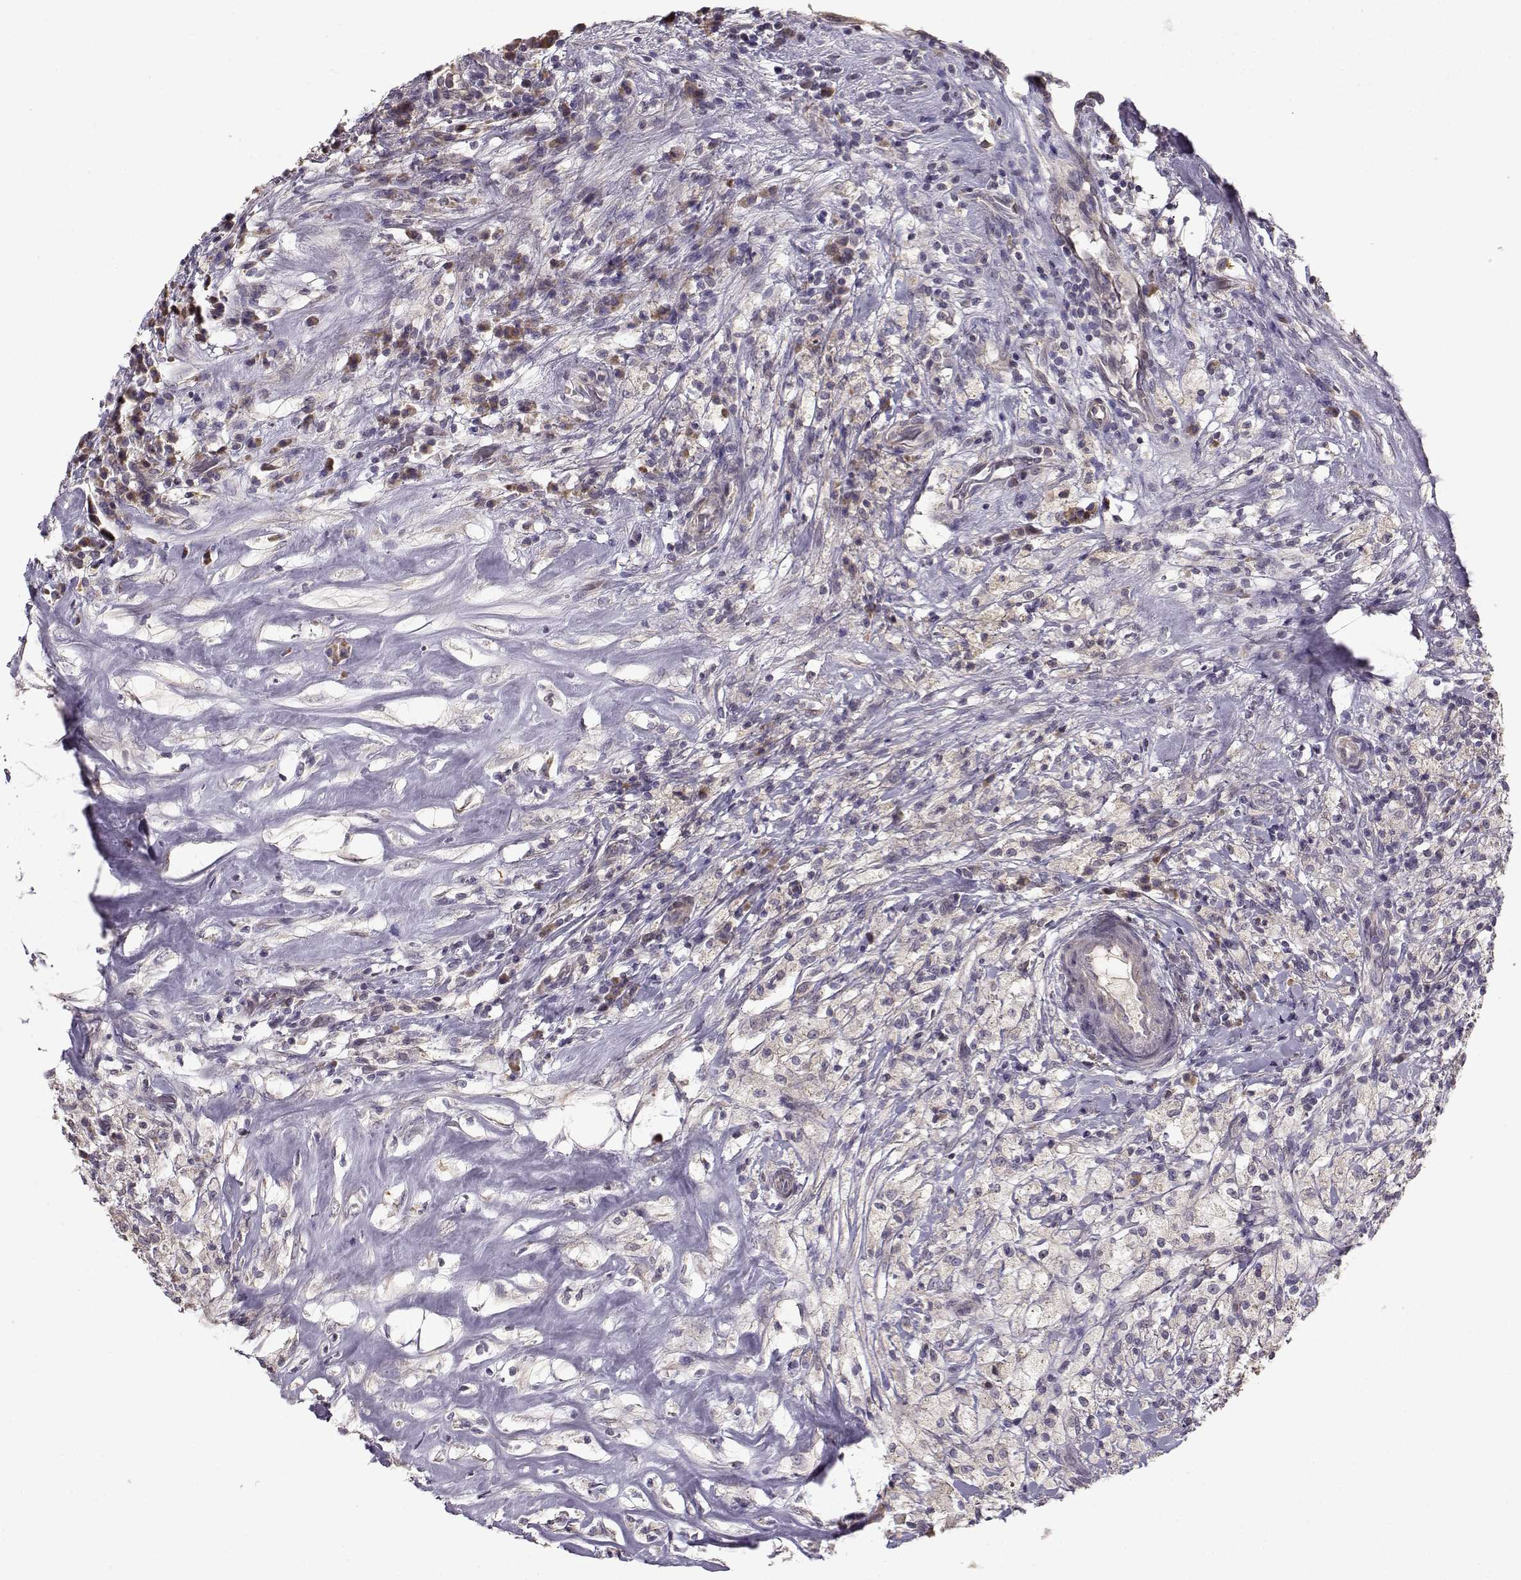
{"staining": {"intensity": "negative", "quantity": "none", "location": "none"}, "tissue": "testis cancer", "cell_type": "Tumor cells", "image_type": "cancer", "snomed": [{"axis": "morphology", "description": "Necrosis, NOS"}, {"axis": "morphology", "description": "Carcinoma, Embryonal, NOS"}, {"axis": "topography", "description": "Testis"}], "caption": "Immunohistochemical staining of human testis cancer demonstrates no significant expression in tumor cells.", "gene": "ENTPD8", "patient": {"sex": "male", "age": 19}}